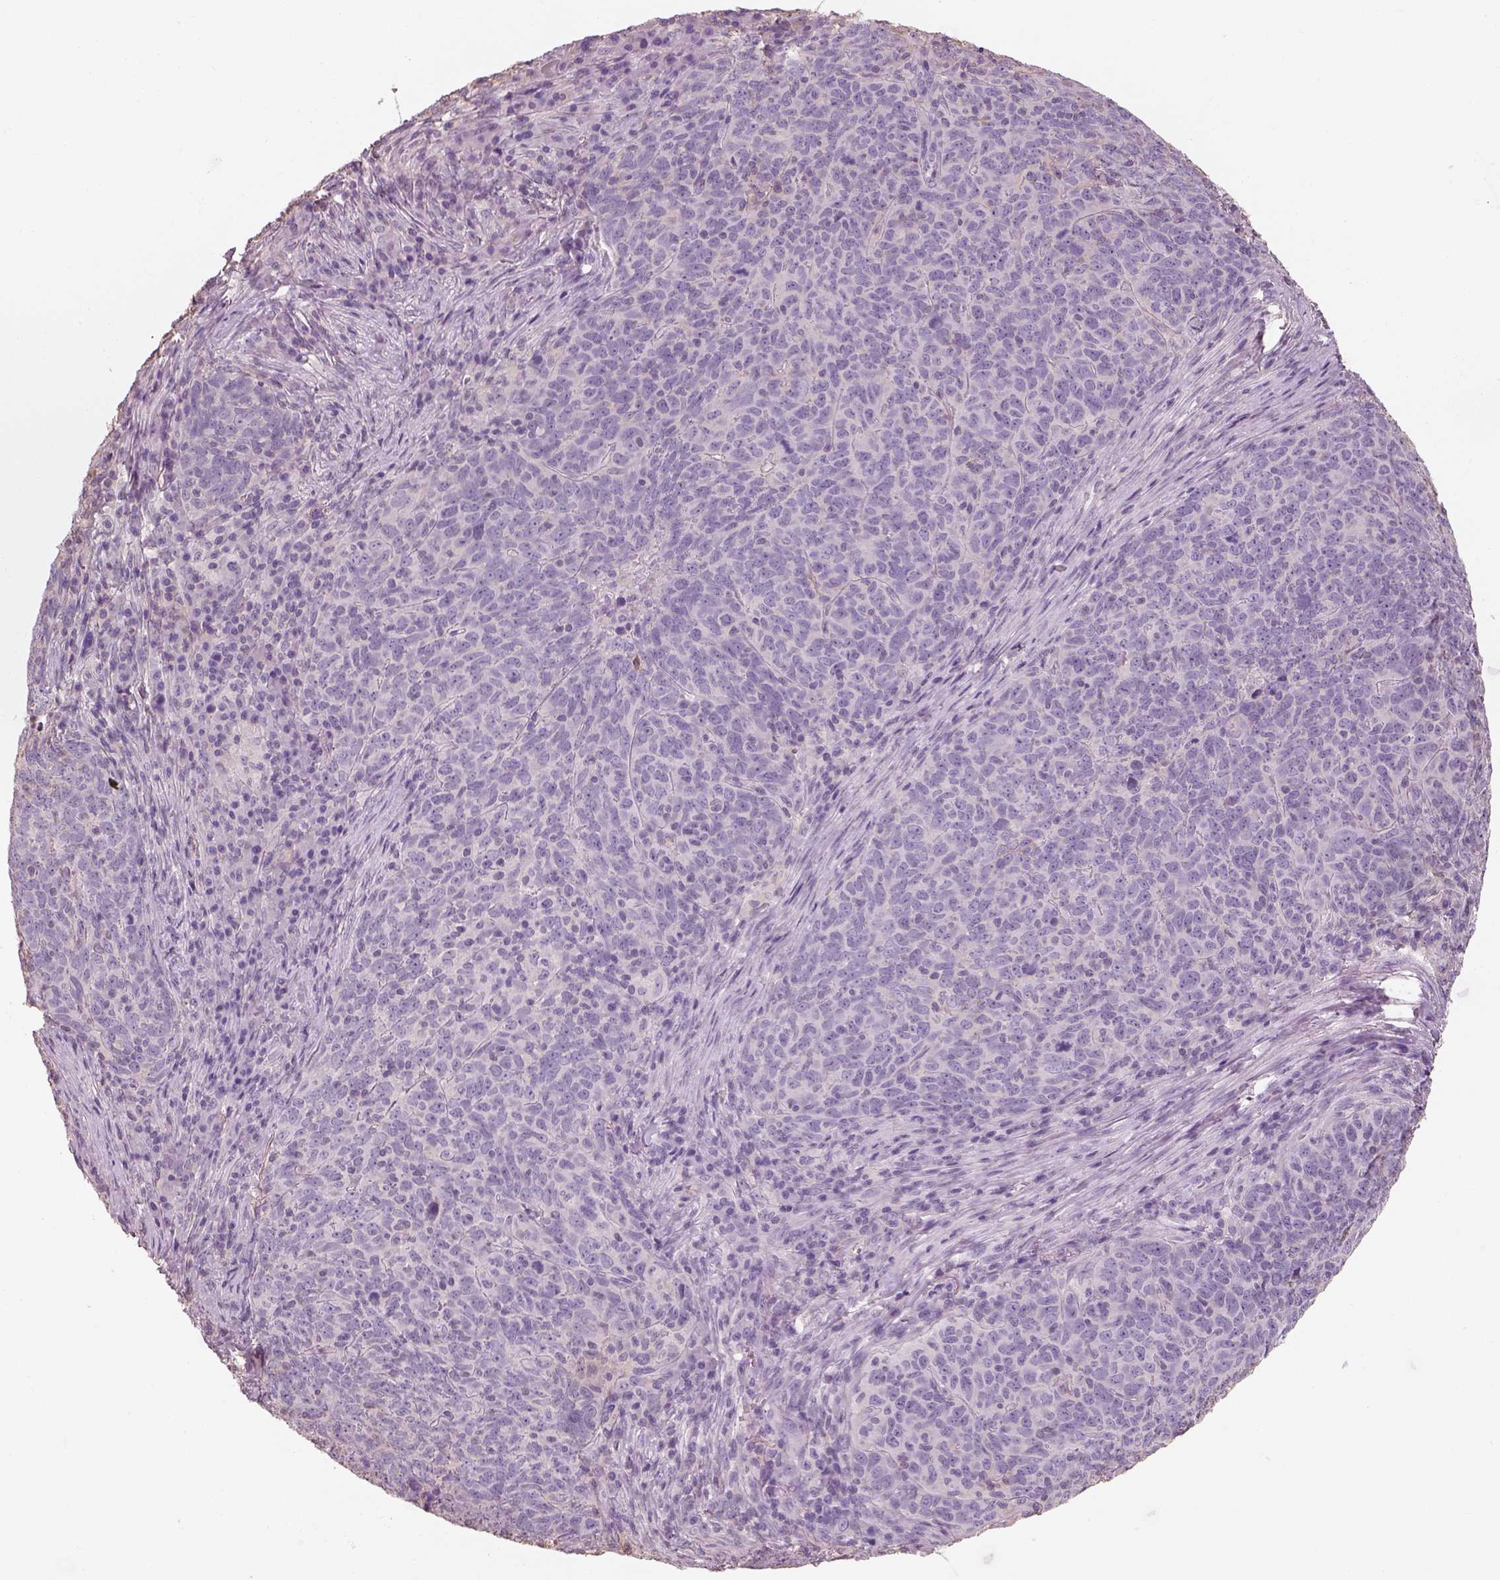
{"staining": {"intensity": "negative", "quantity": "none", "location": "none"}, "tissue": "skin cancer", "cell_type": "Tumor cells", "image_type": "cancer", "snomed": [{"axis": "morphology", "description": "Squamous cell carcinoma, NOS"}, {"axis": "topography", "description": "Skin"}, {"axis": "topography", "description": "Anal"}], "caption": "Immunohistochemical staining of human skin cancer exhibits no significant expression in tumor cells.", "gene": "OTUD6A", "patient": {"sex": "female", "age": 51}}